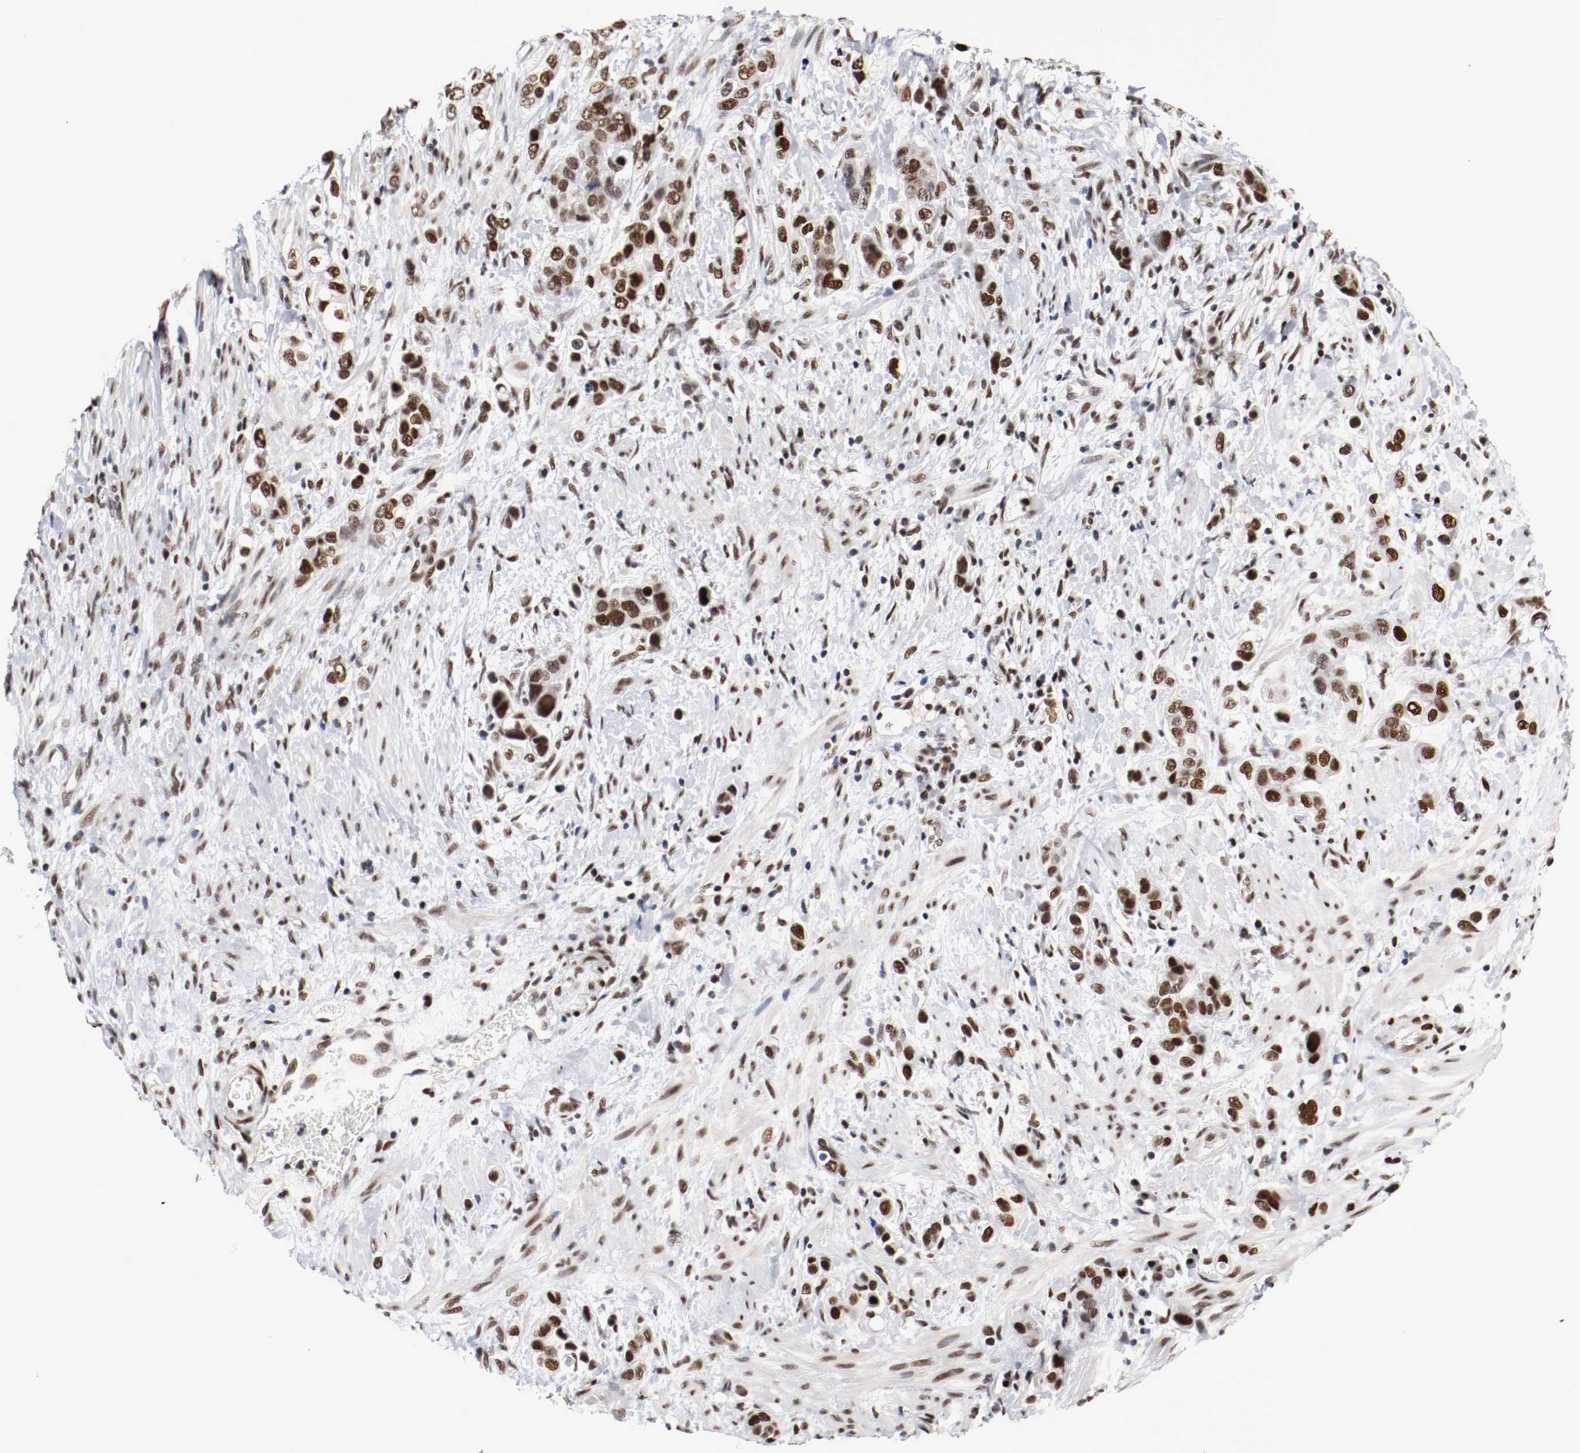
{"staining": {"intensity": "strong", "quantity": ">75%", "location": "nuclear"}, "tissue": "stomach cancer", "cell_type": "Tumor cells", "image_type": "cancer", "snomed": [{"axis": "morphology", "description": "Adenocarcinoma, NOS"}, {"axis": "topography", "description": "Stomach, lower"}], "caption": "This is an image of immunohistochemistry (IHC) staining of stomach cancer, which shows strong positivity in the nuclear of tumor cells.", "gene": "MEF2D", "patient": {"sex": "female", "age": 93}}